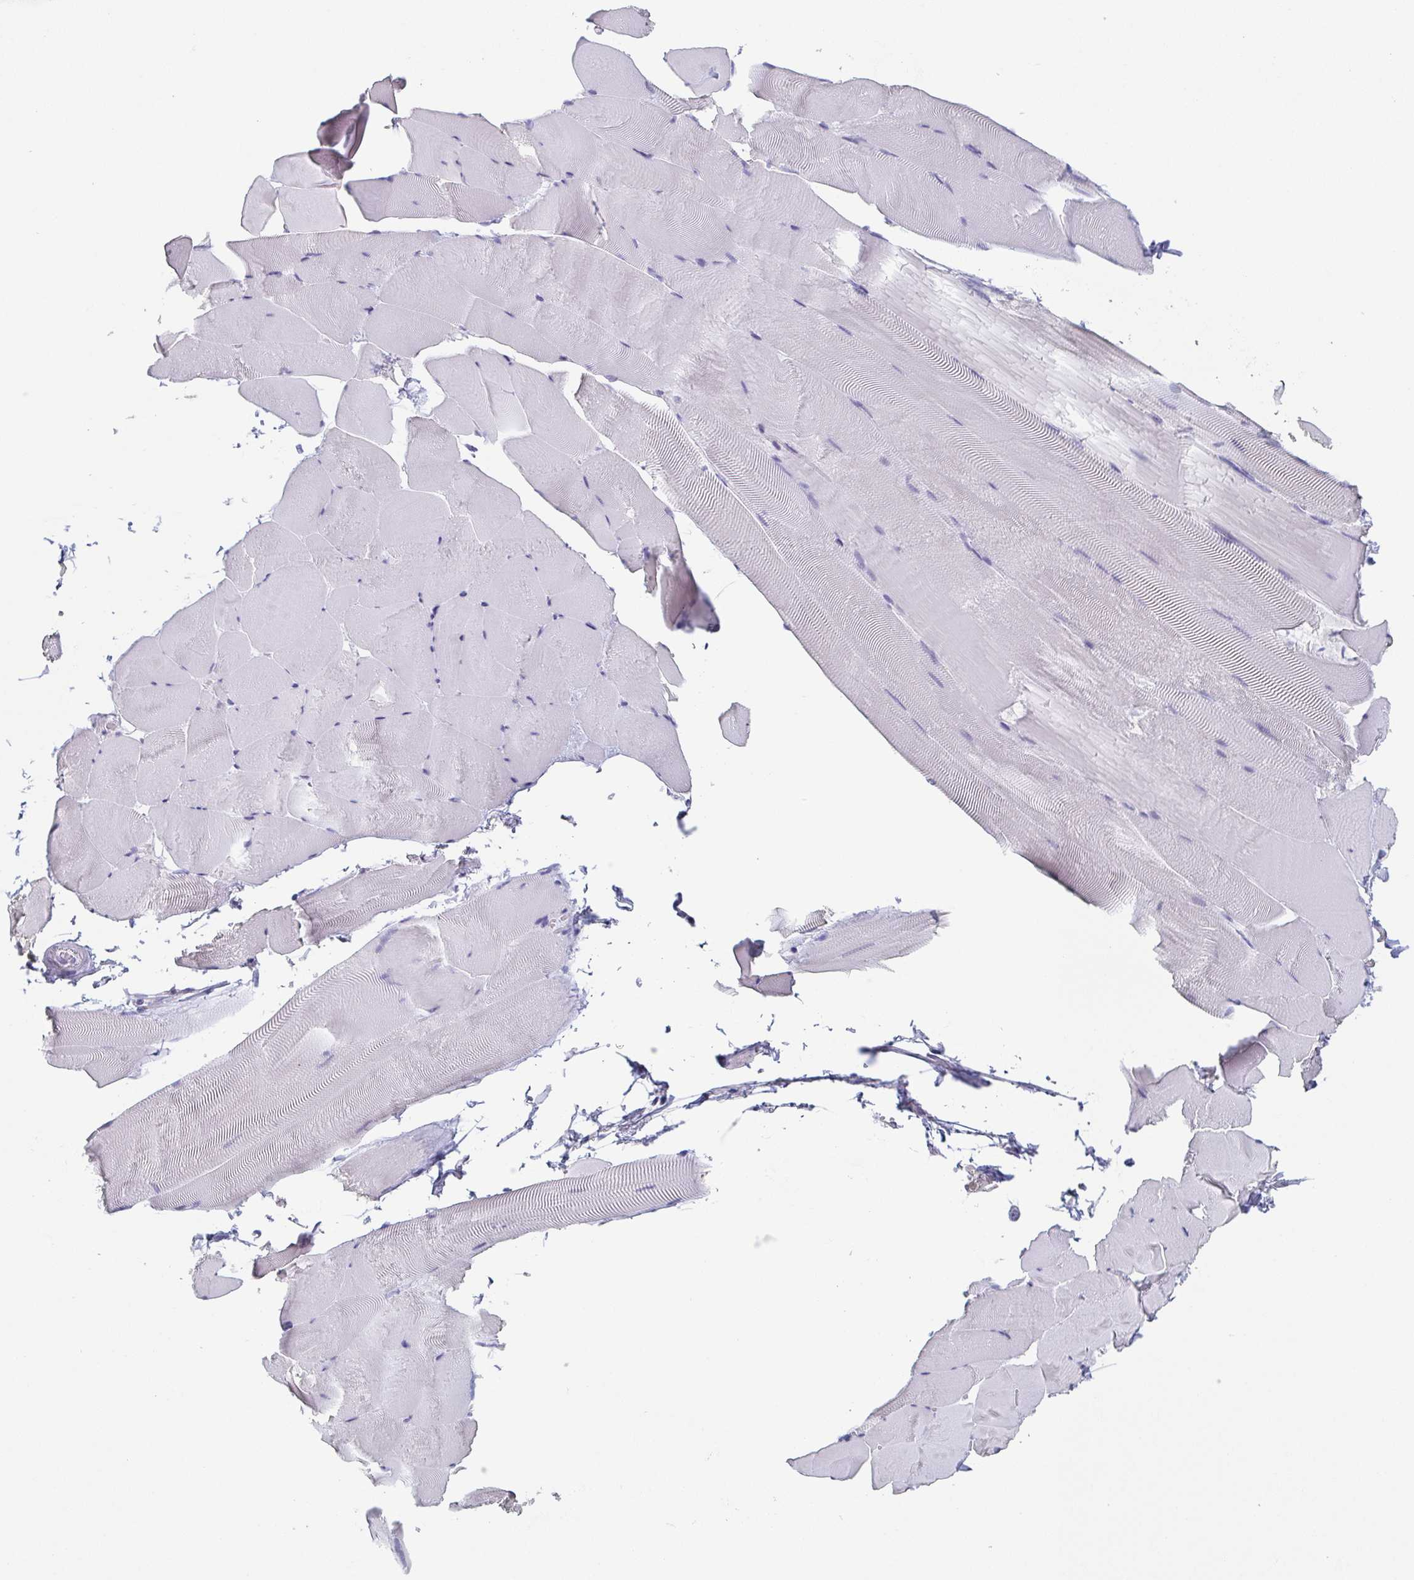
{"staining": {"intensity": "negative", "quantity": "none", "location": "none"}, "tissue": "skeletal muscle", "cell_type": "Myocytes", "image_type": "normal", "snomed": [{"axis": "morphology", "description": "Normal tissue, NOS"}, {"axis": "topography", "description": "Skeletal muscle"}], "caption": "DAB immunohistochemical staining of unremarkable skeletal muscle exhibits no significant positivity in myocytes. The staining is performed using DAB (3,3'-diaminobenzidine) brown chromogen with nuclei counter-stained in using hematoxylin.", "gene": "REG4", "patient": {"sex": "female", "age": 64}}